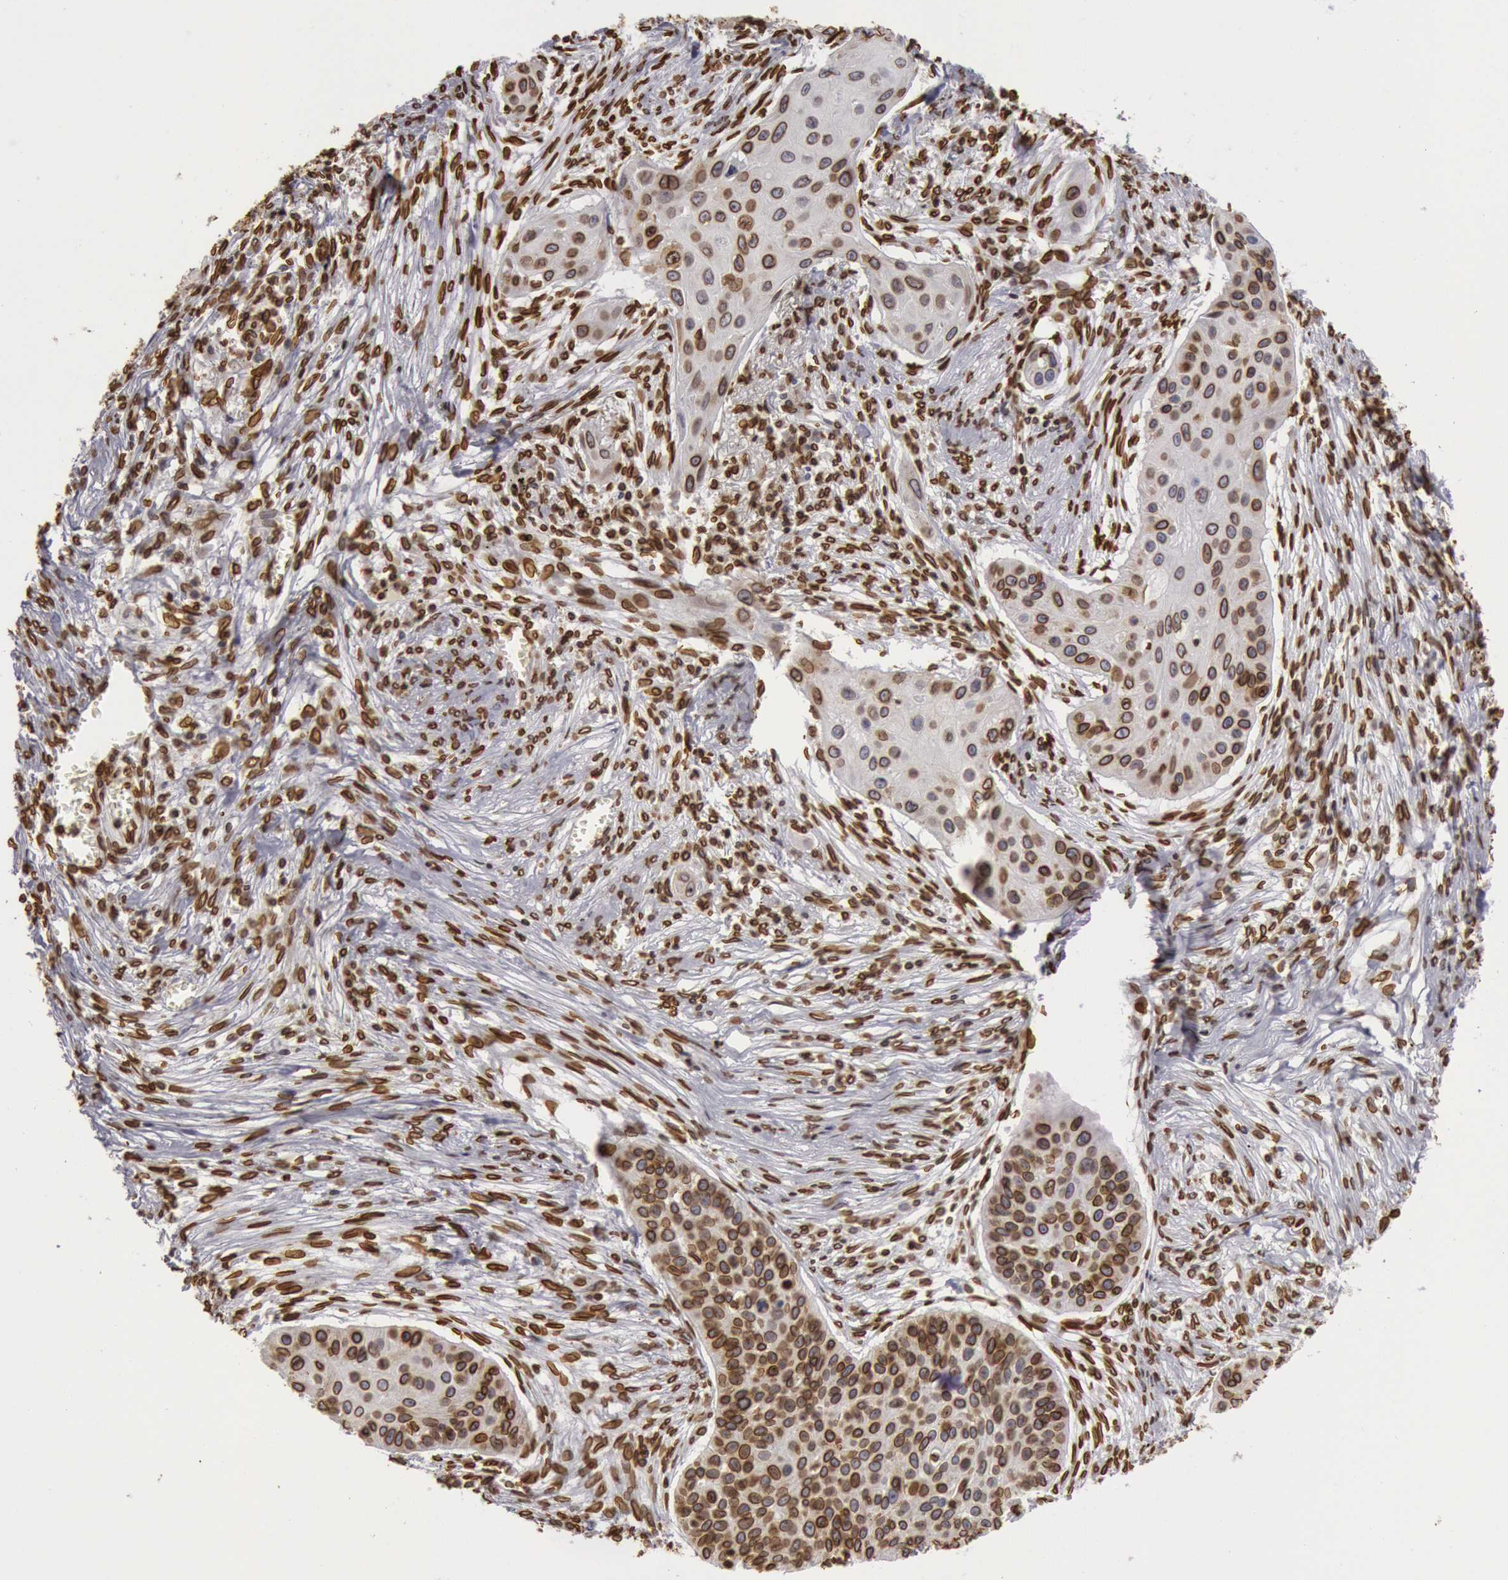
{"staining": {"intensity": "moderate", "quantity": ">75%", "location": "cytoplasmic/membranous,nuclear"}, "tissue": "lung cancer", "cell_type": "Tumor cells", "image_type": "cancer", "snomed": [{"axis": "morphology", "description": "Squamous cell carcinoma, NOS"}, {"axis": "topography", "description": "Lung"}], "caption": "DAB immunohistochemical staining of lung cancer (squamous cell carcinoma) reveals moderate cytoplasmic/membranous and nuclear protein positivity in about >75% of tumor cells.", "gene": "SUN2", "patient": {"sex": "male", "age": 71}}